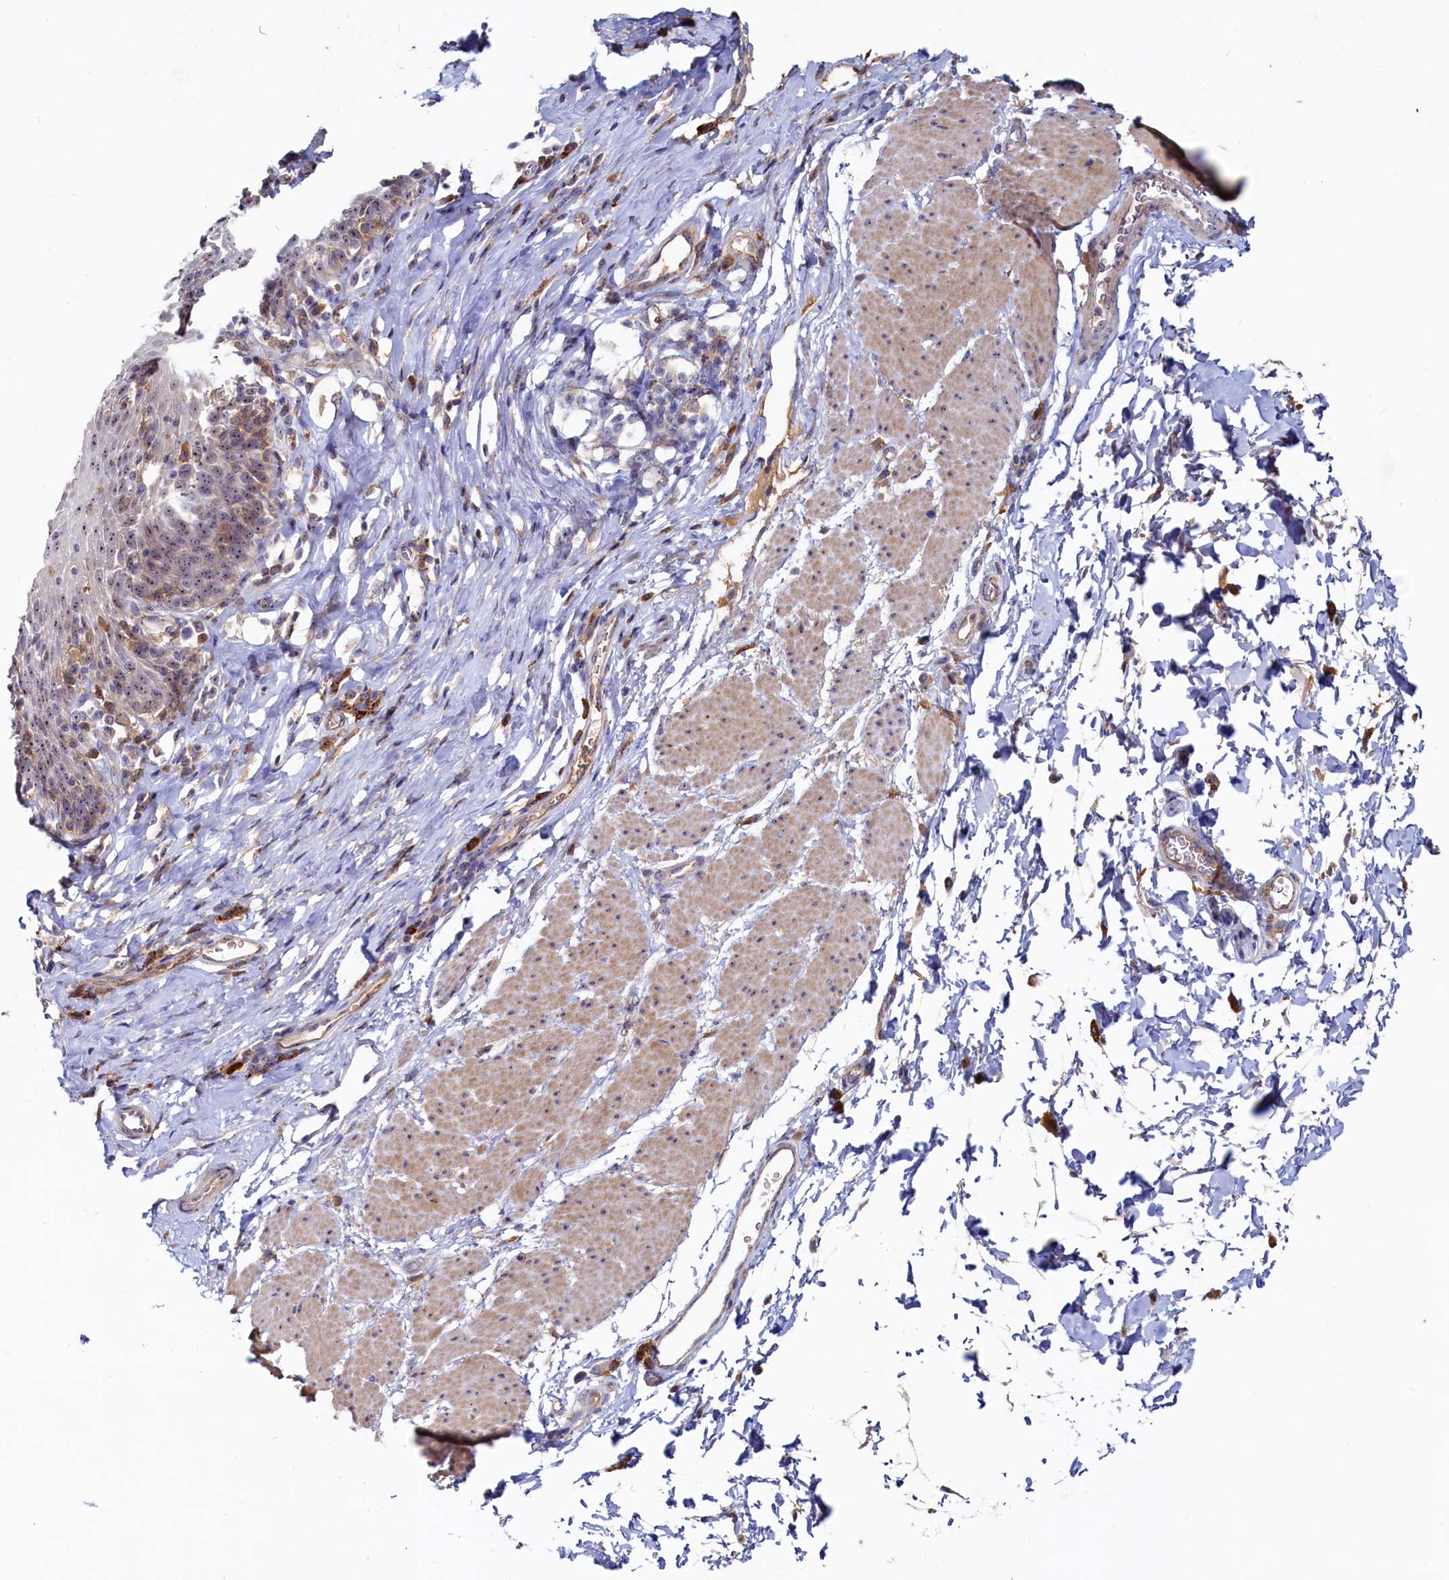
{"staining": {"intensity": "weak", "quantity": "25%-75%", "location": "cytoplasmic/membranous,nuclear"}, "tissue": "esophagus", "cell_type": "Squamous epithelial cells", "image_type": "normal", "snomed": [{"axis": "morphology", "description": "Normal tissue, NOS"}, {"axis": "topography", "description": "Esophagus"}], "caption": "Benign esophagus exhibits weak cytoplasmic/membranous,nuclear staining in about 25%-75% of squamous epithelial cells, visualized by immunohistochemistry. (DAB = brown stain, brightfield microscopy at high magnification).", "gene": "RGS7BP", "patient": {"sex": "female", "age": 61}}